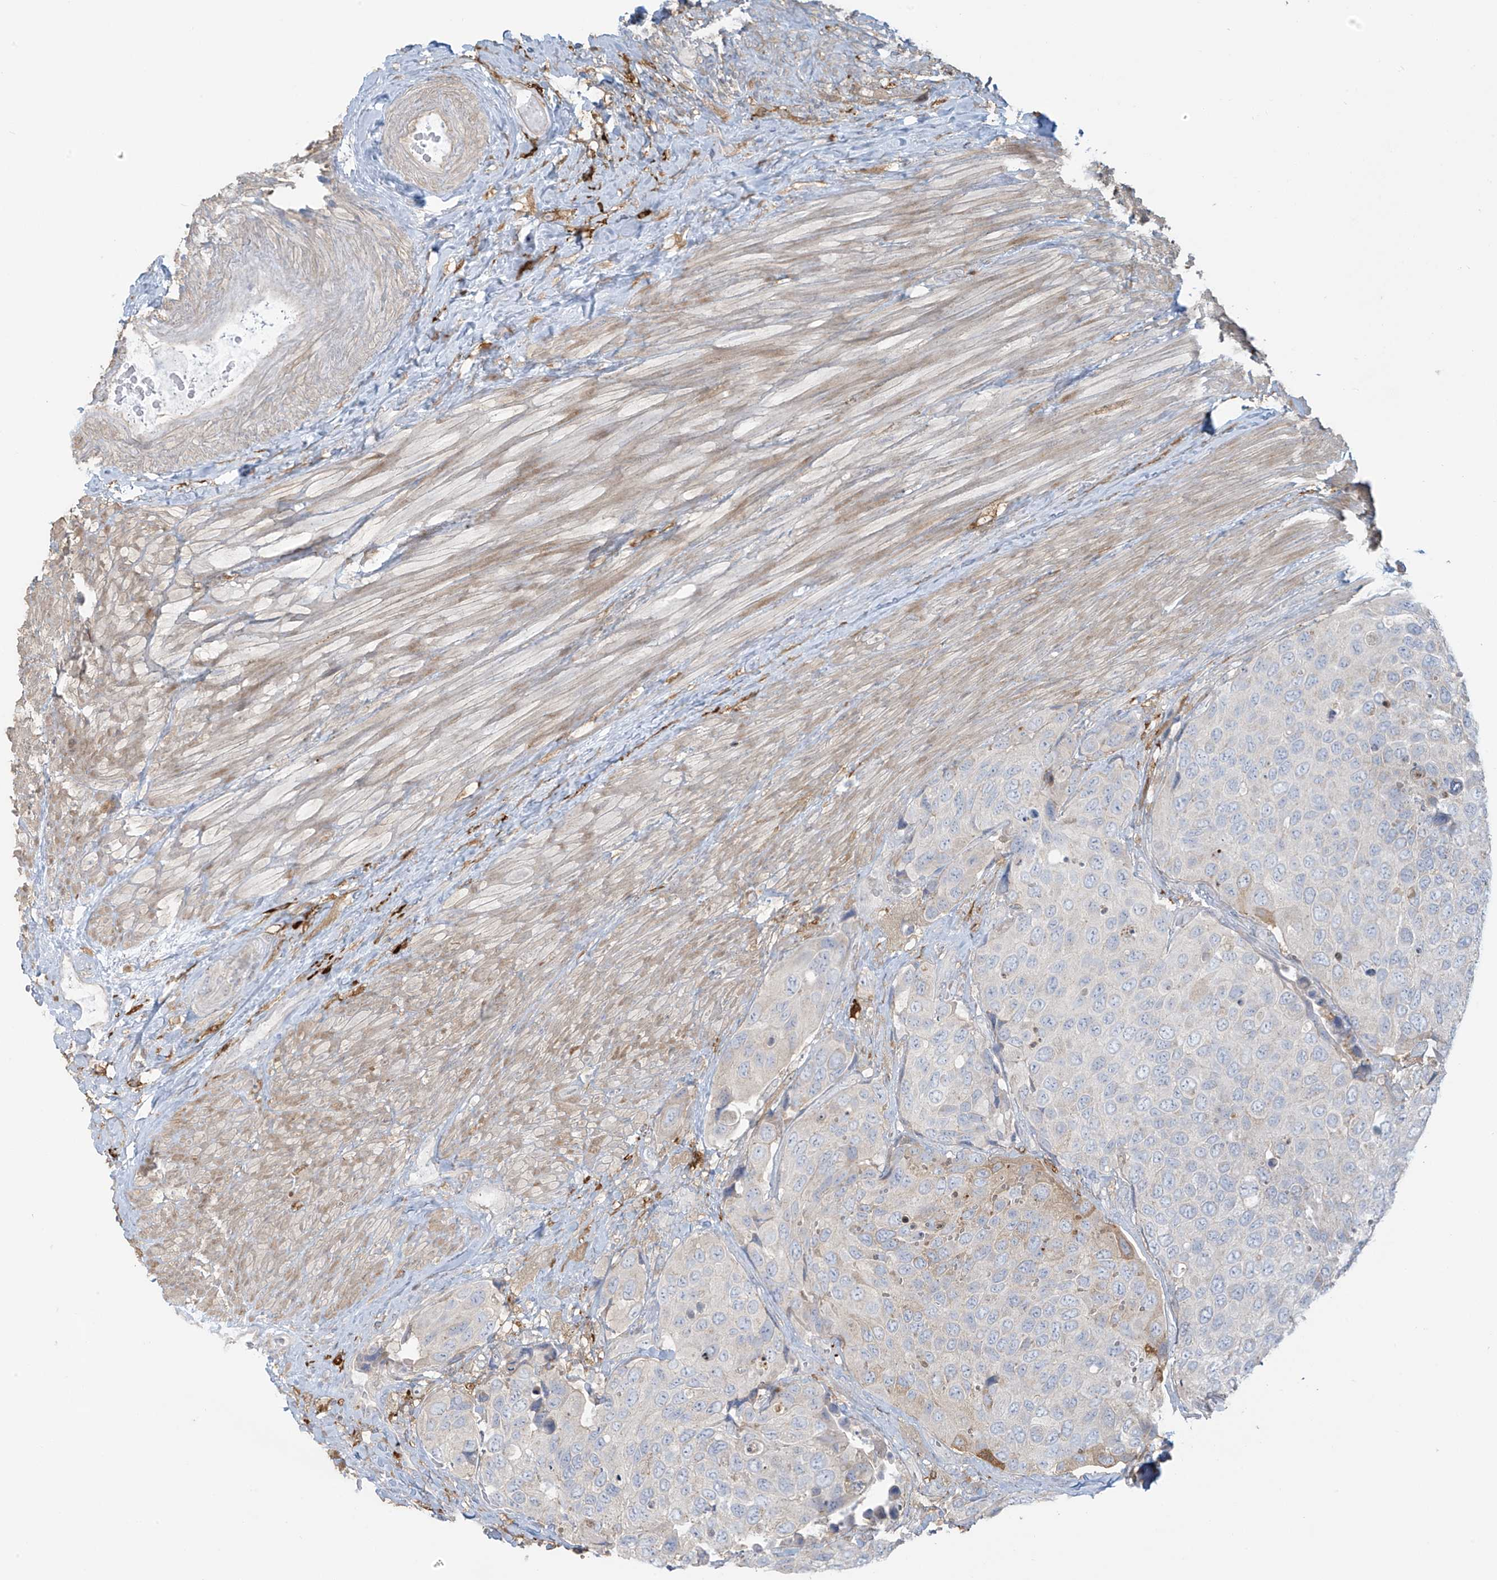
{"staining": {"intensity": "weak", "quantity": "<25%", "location": "cytoplasmic/membranous"}, "tissue": "urothelial cancer", "cell_type": "Tumor cells", "image_type": "cancer", "snomed": [{"axis": "morphology", "description": "Urothelial carcinoma, High grade"}, {"axis": "topography", "description": "Urinary bladder"}], "caption": "A photomicrograph of human urothelial carcinoma (high-grade) is negative for staining in tumor cells.", "gene": "TAGAP", "patient": {"sex": "male", "age": 74}}